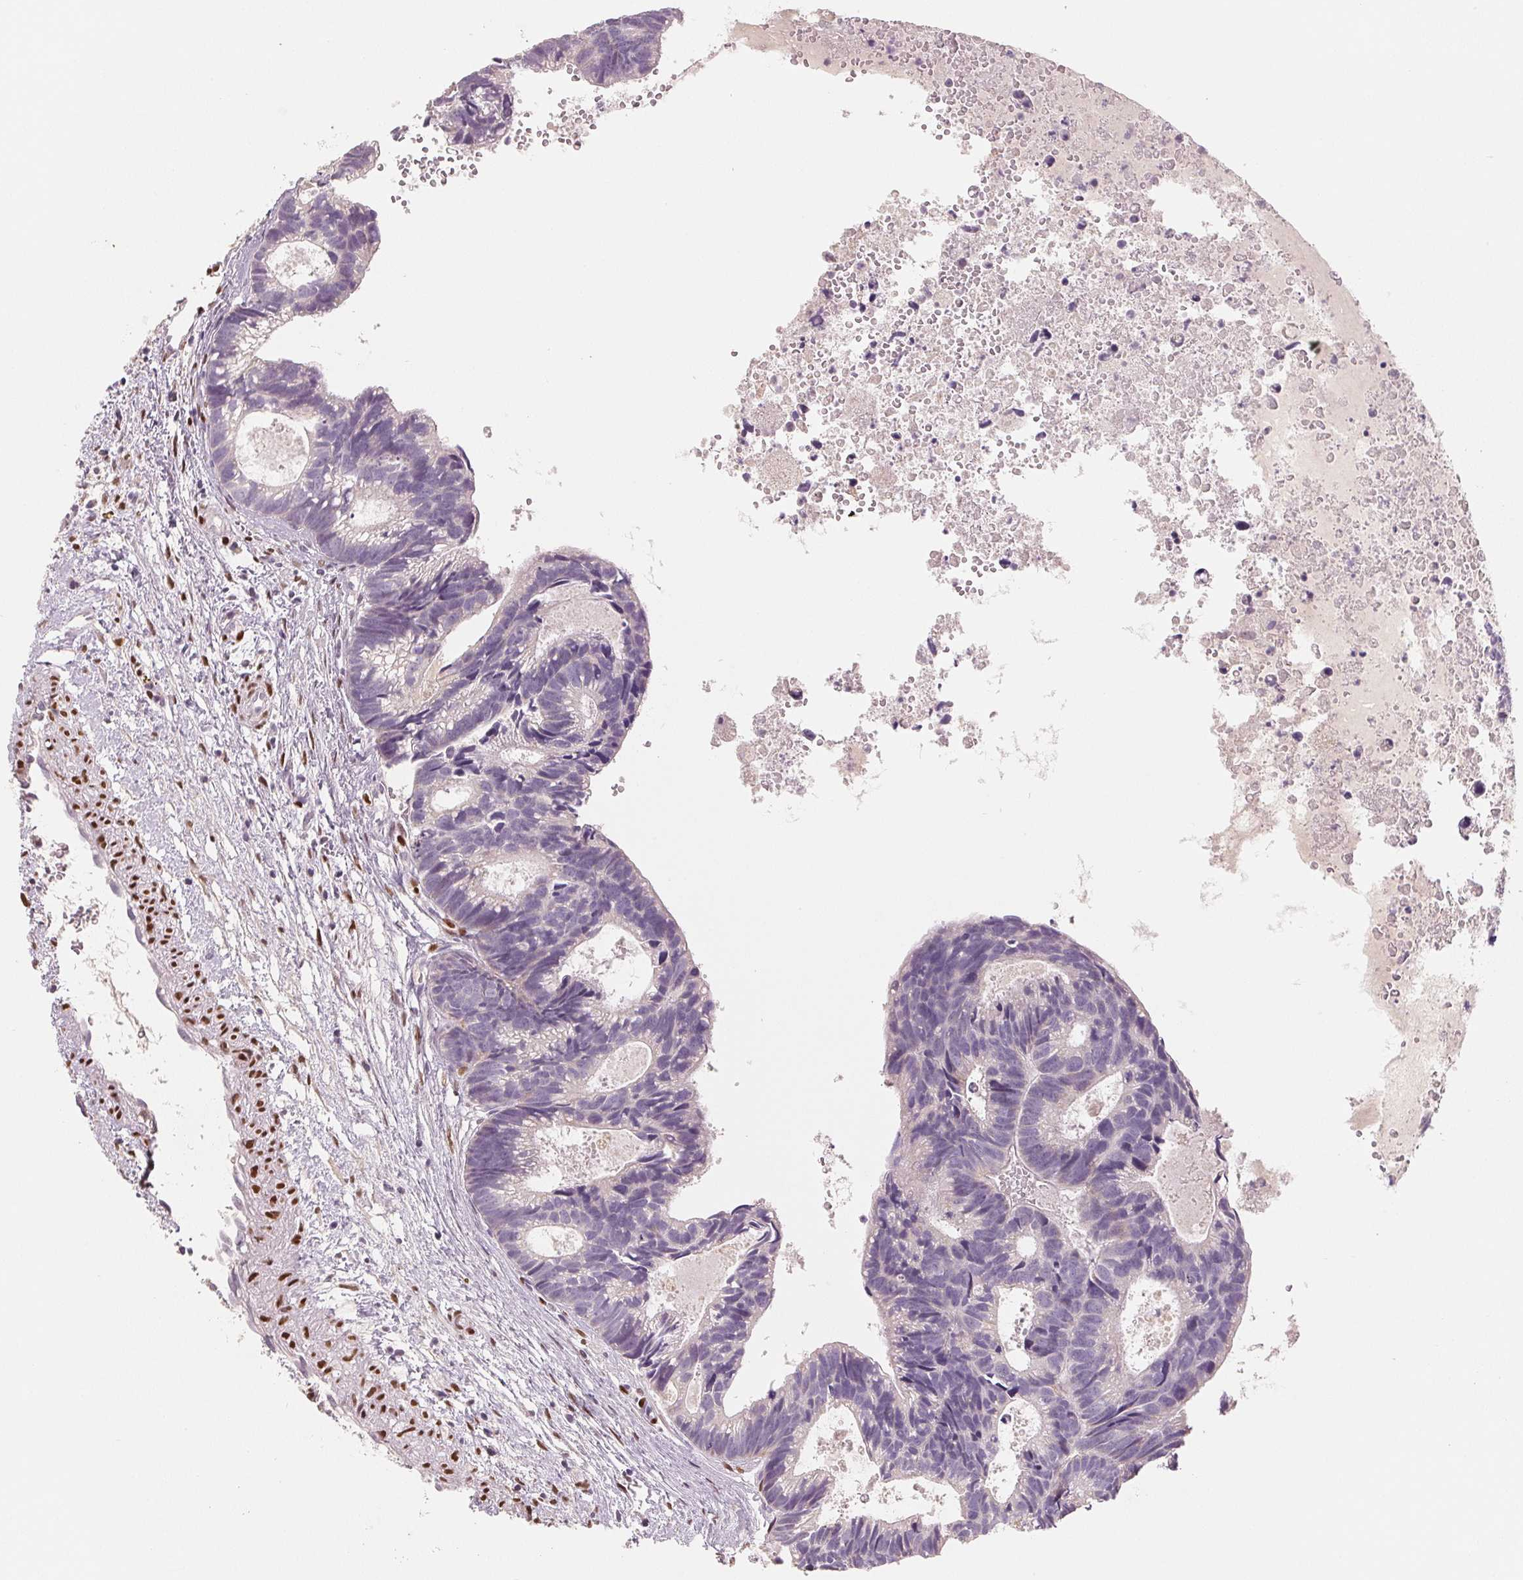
{"staining": {"intensity": "moderate", "quantity": "<25%", "location": "nuclear"}, "tissue": "head and neck cancer", "cell_type": "Tumor cells", "image_type": "cancer", "snomed": [{"axis": "morphology", "description": "Adenocarcinoma, NOS"}, {"axis": "topography", "description": "Head-Neck"}], "caption": "Tumor cells exhibit low levels of moderate nuclear positivity in approximately <25% of cells in head and neck cancer (adenocarcinoma).", "gene": "SMARCD3", "patient": {"sex": "male", "age": 62}}